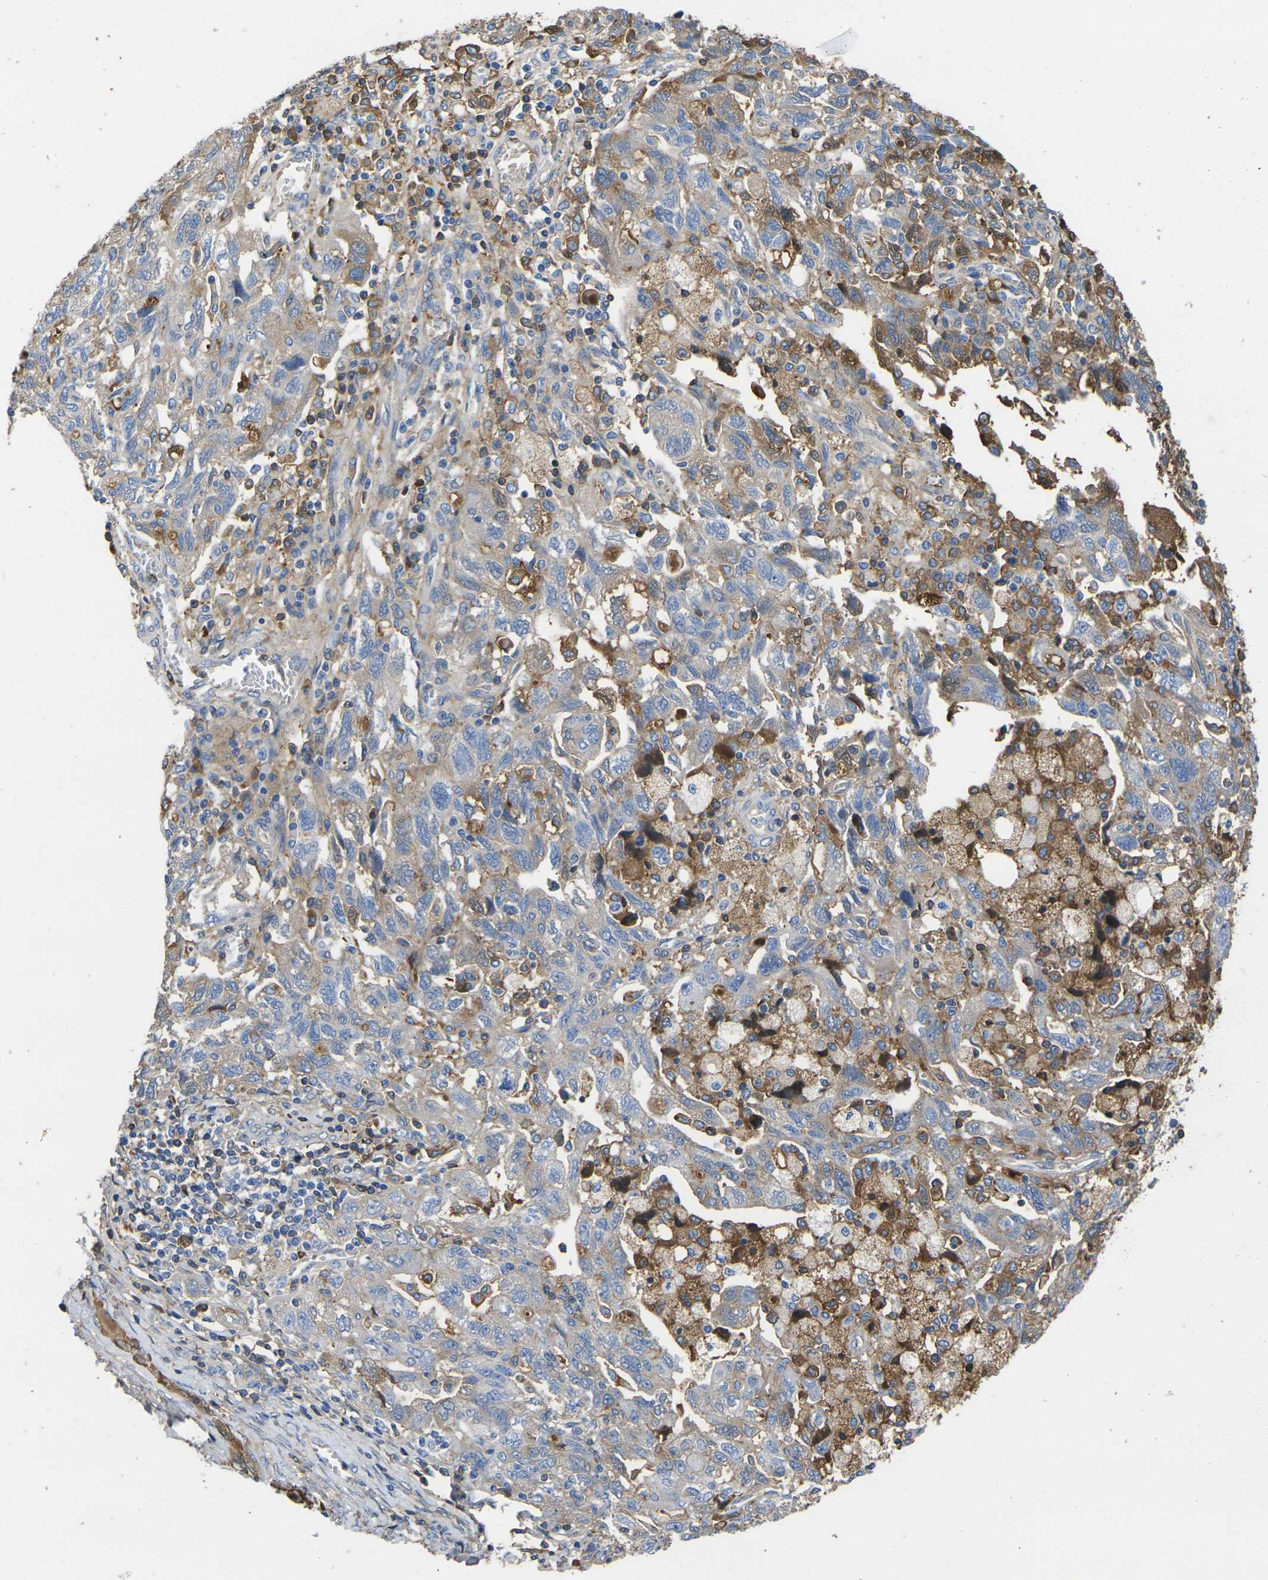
{"staining": {"intensity": "moderate", "quantity": "25%-75%", "location": "cytoplasmic/membranous"}, "tissue": "ovarian cancer", "cell_type": "Tumor cells", "image_type": "cancer", "snomed": [{"axis": "morphology", "description": "Carcinoma, NOS"}, {"axis": "morphology", "description": "Cystadenocarcinoma, serous, NOS"}, {"axis": "topography", "description": "Ovary"}], "caption": "Ovarian cancer (carcinoma) tissue exhibits moderate cytoplasmic/membranous positivity in approximately 25%-75% of tumor cells, visualized by immunohistochemistry.", "gene": "GREM2", "patient": {"sex": "female", "age": 69}}